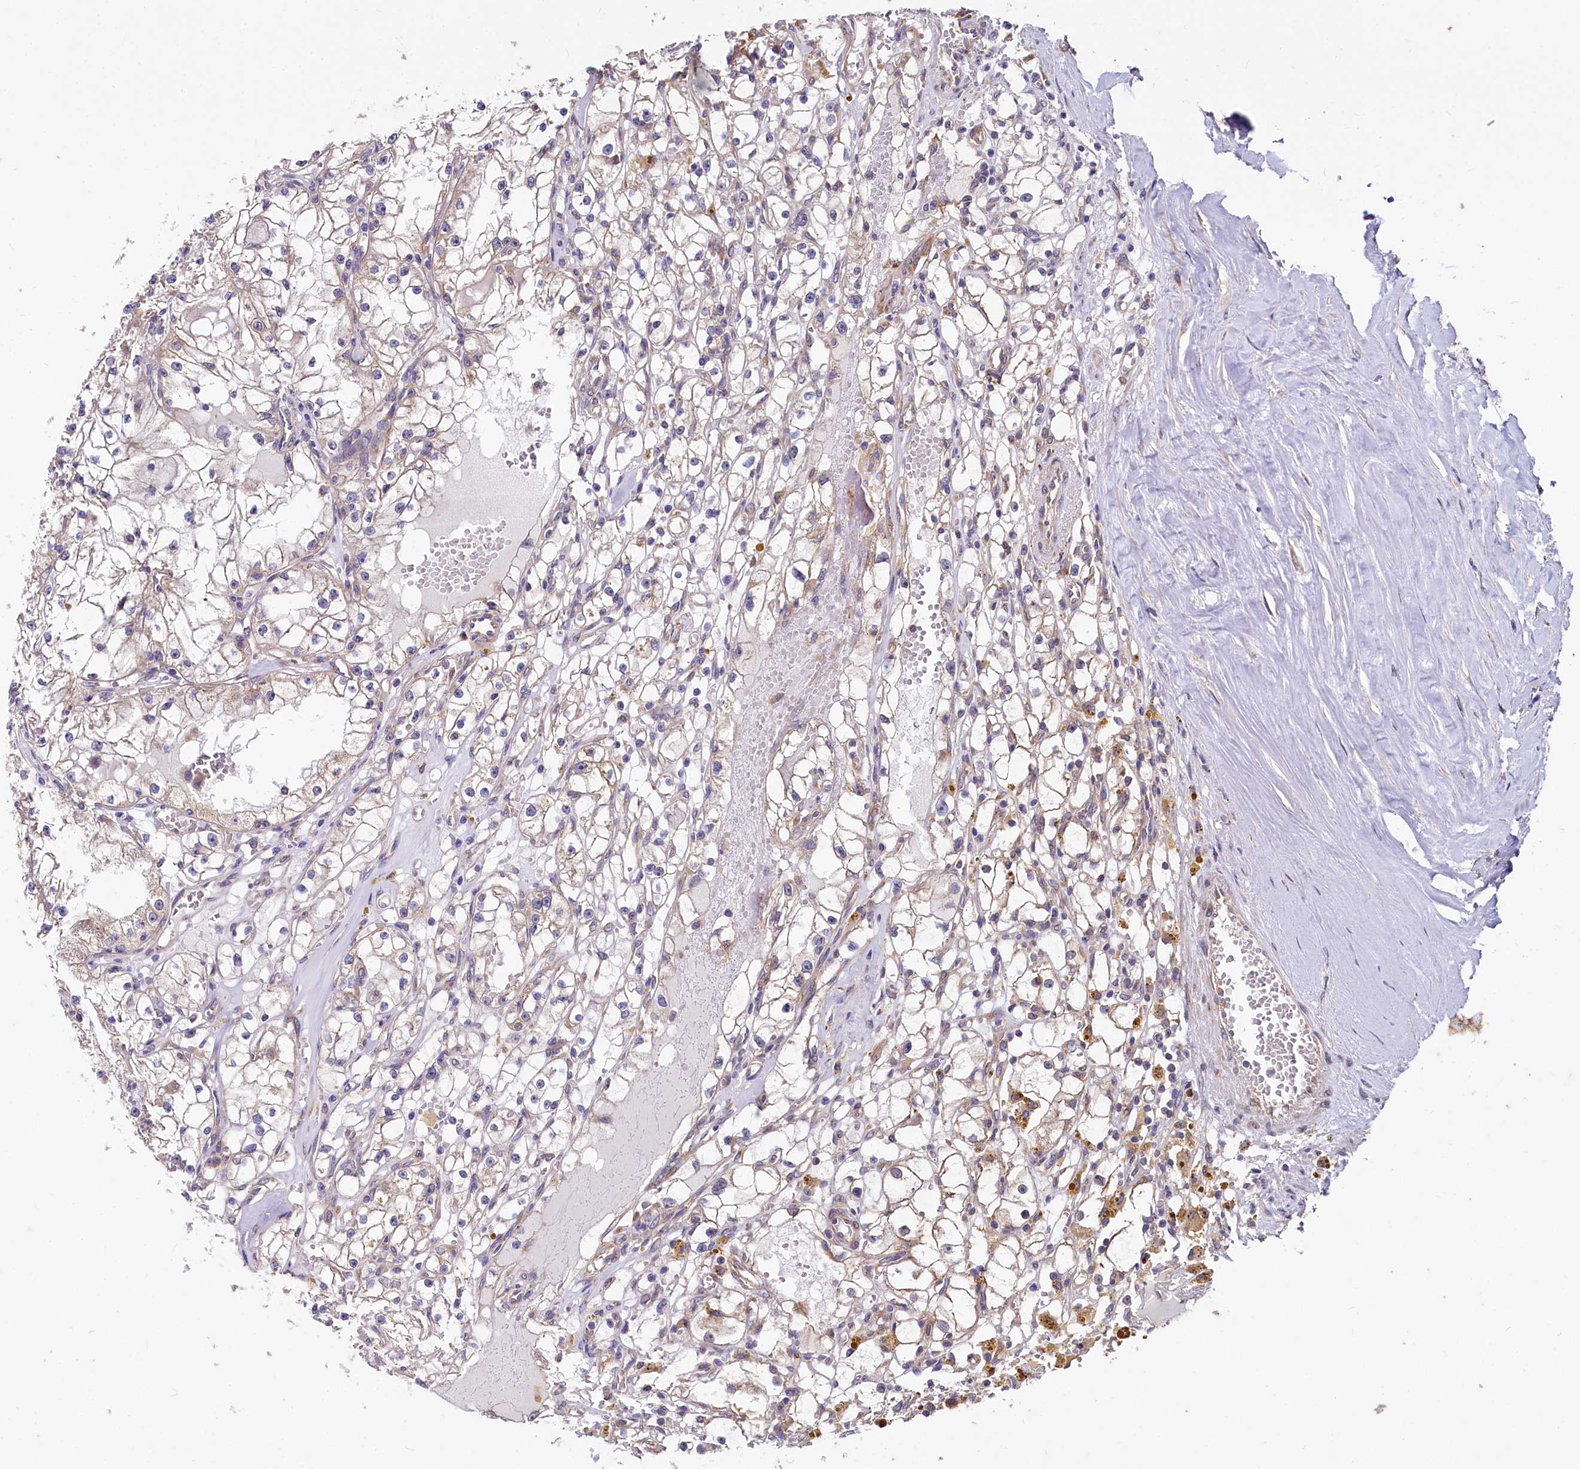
{"staining": {"intensity": "moderate", "quantity": "25%-75%", "location": "cytoplasmic/membranous"}, "tissue": "renal cancer", "cell_type": "Tumor cells", "image_type": "cancer", "snomed": [{"axis": "morphology", "description": "Adenocarcinoma, NOS"}, {"axis": "topography", "description": "Kidney"}], "caption": "This image demonstrates IHC staining of human renal cancer, with medium moderate cytoplasmic/membranous staining in approximately 25%-75% of tumor cells.", "gene": "EIF2B2", "patient": {"sex": "male", "age": 56}}